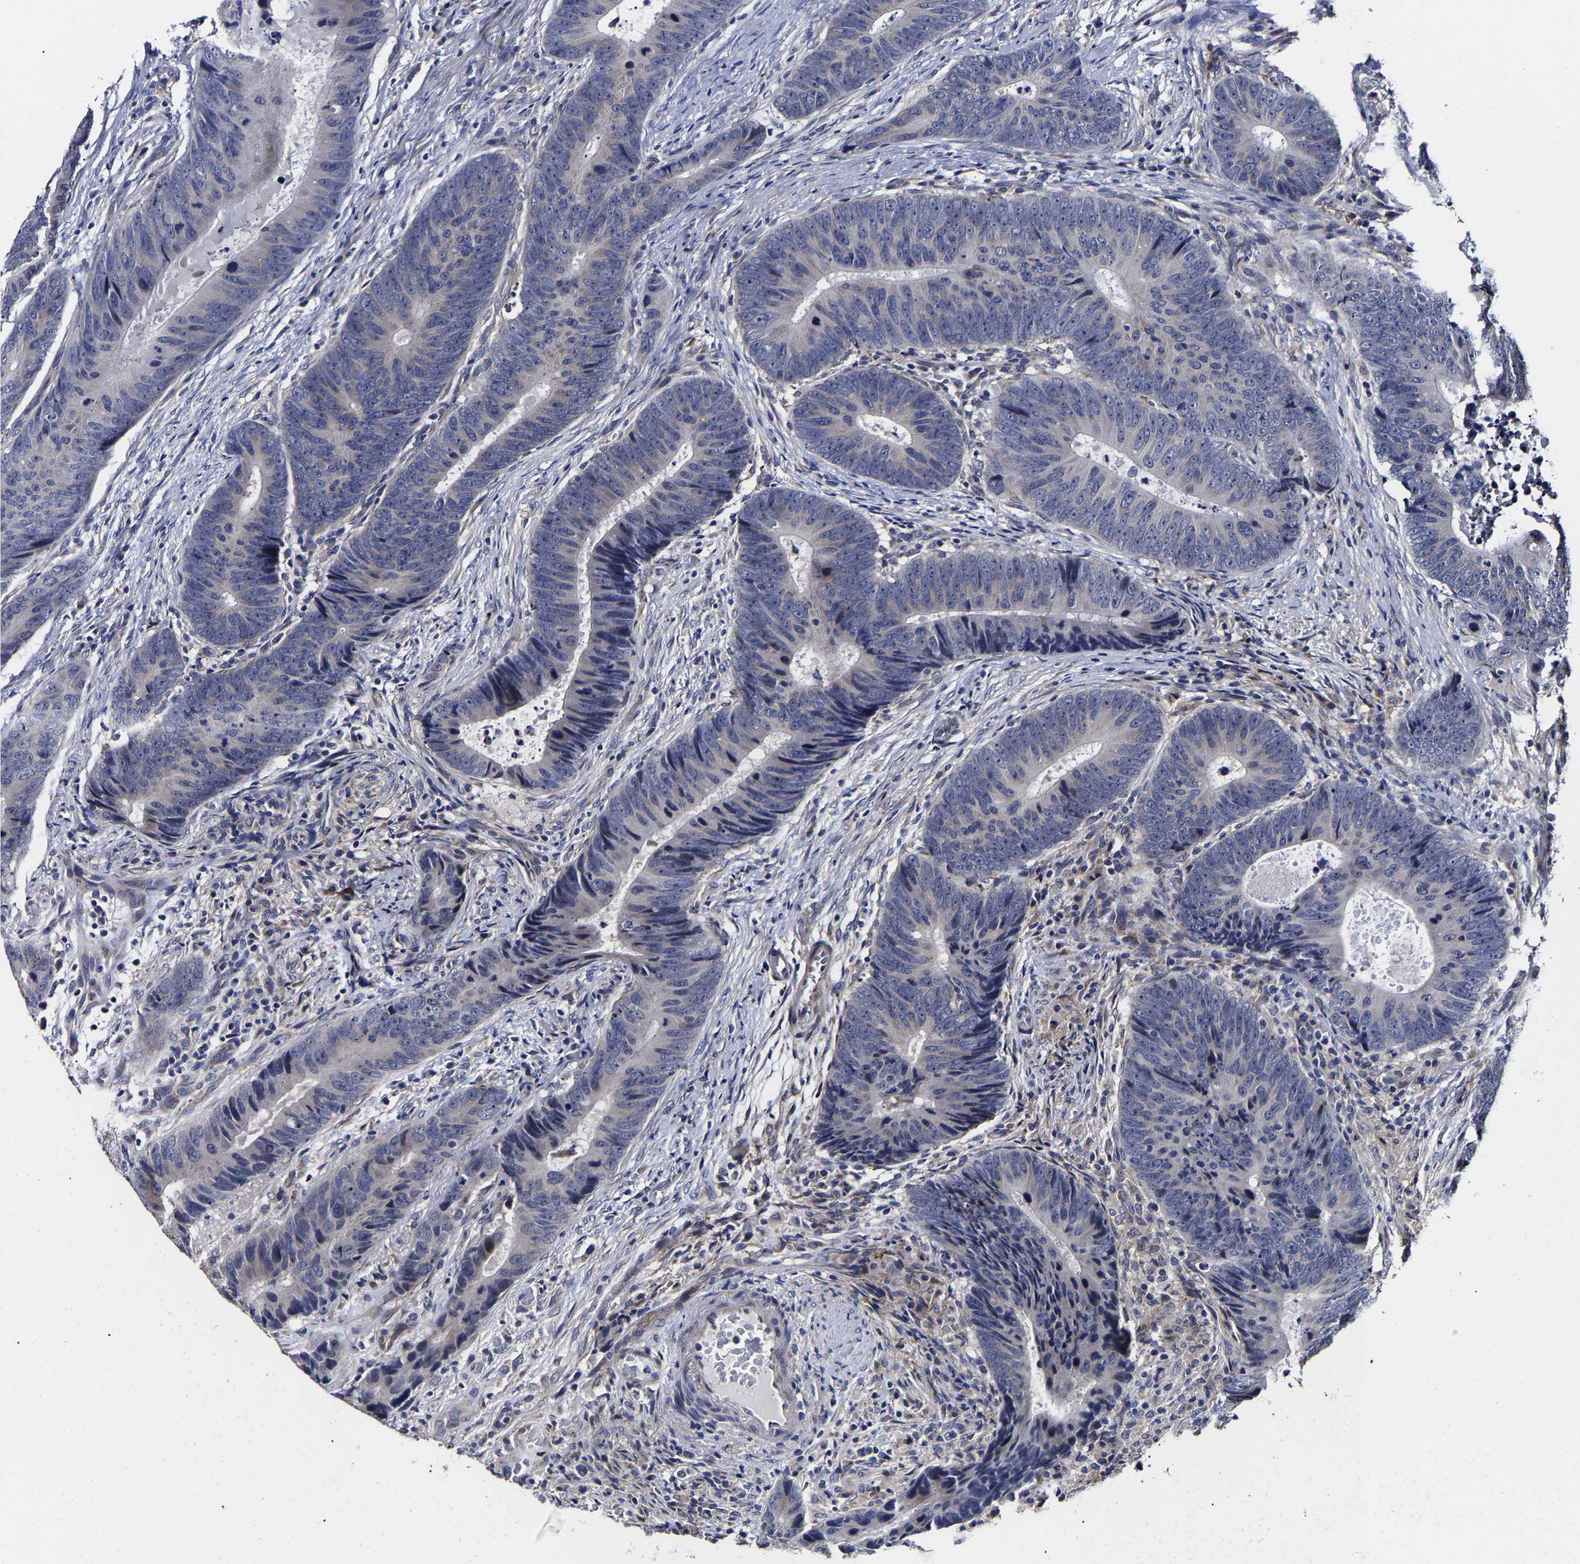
{"staining": {"intensity": "negative", "quantity": "none", "location": "none"}, "tissue": "colorectal cancer", "cell_type": "Tumor cells", "image_type": "cancer", "snomed": [{"axis": "morphology", "description": "Adenocarcinoma, NOS"}, {"axis": "topography", "description": "Colon"}], "caption": "This is a photomicrograph of IHC staining of colorectal cancer, which shows no expression in tumor cells.", "gene": "AASS", "patient": {"sex": "male", "age": 56}}